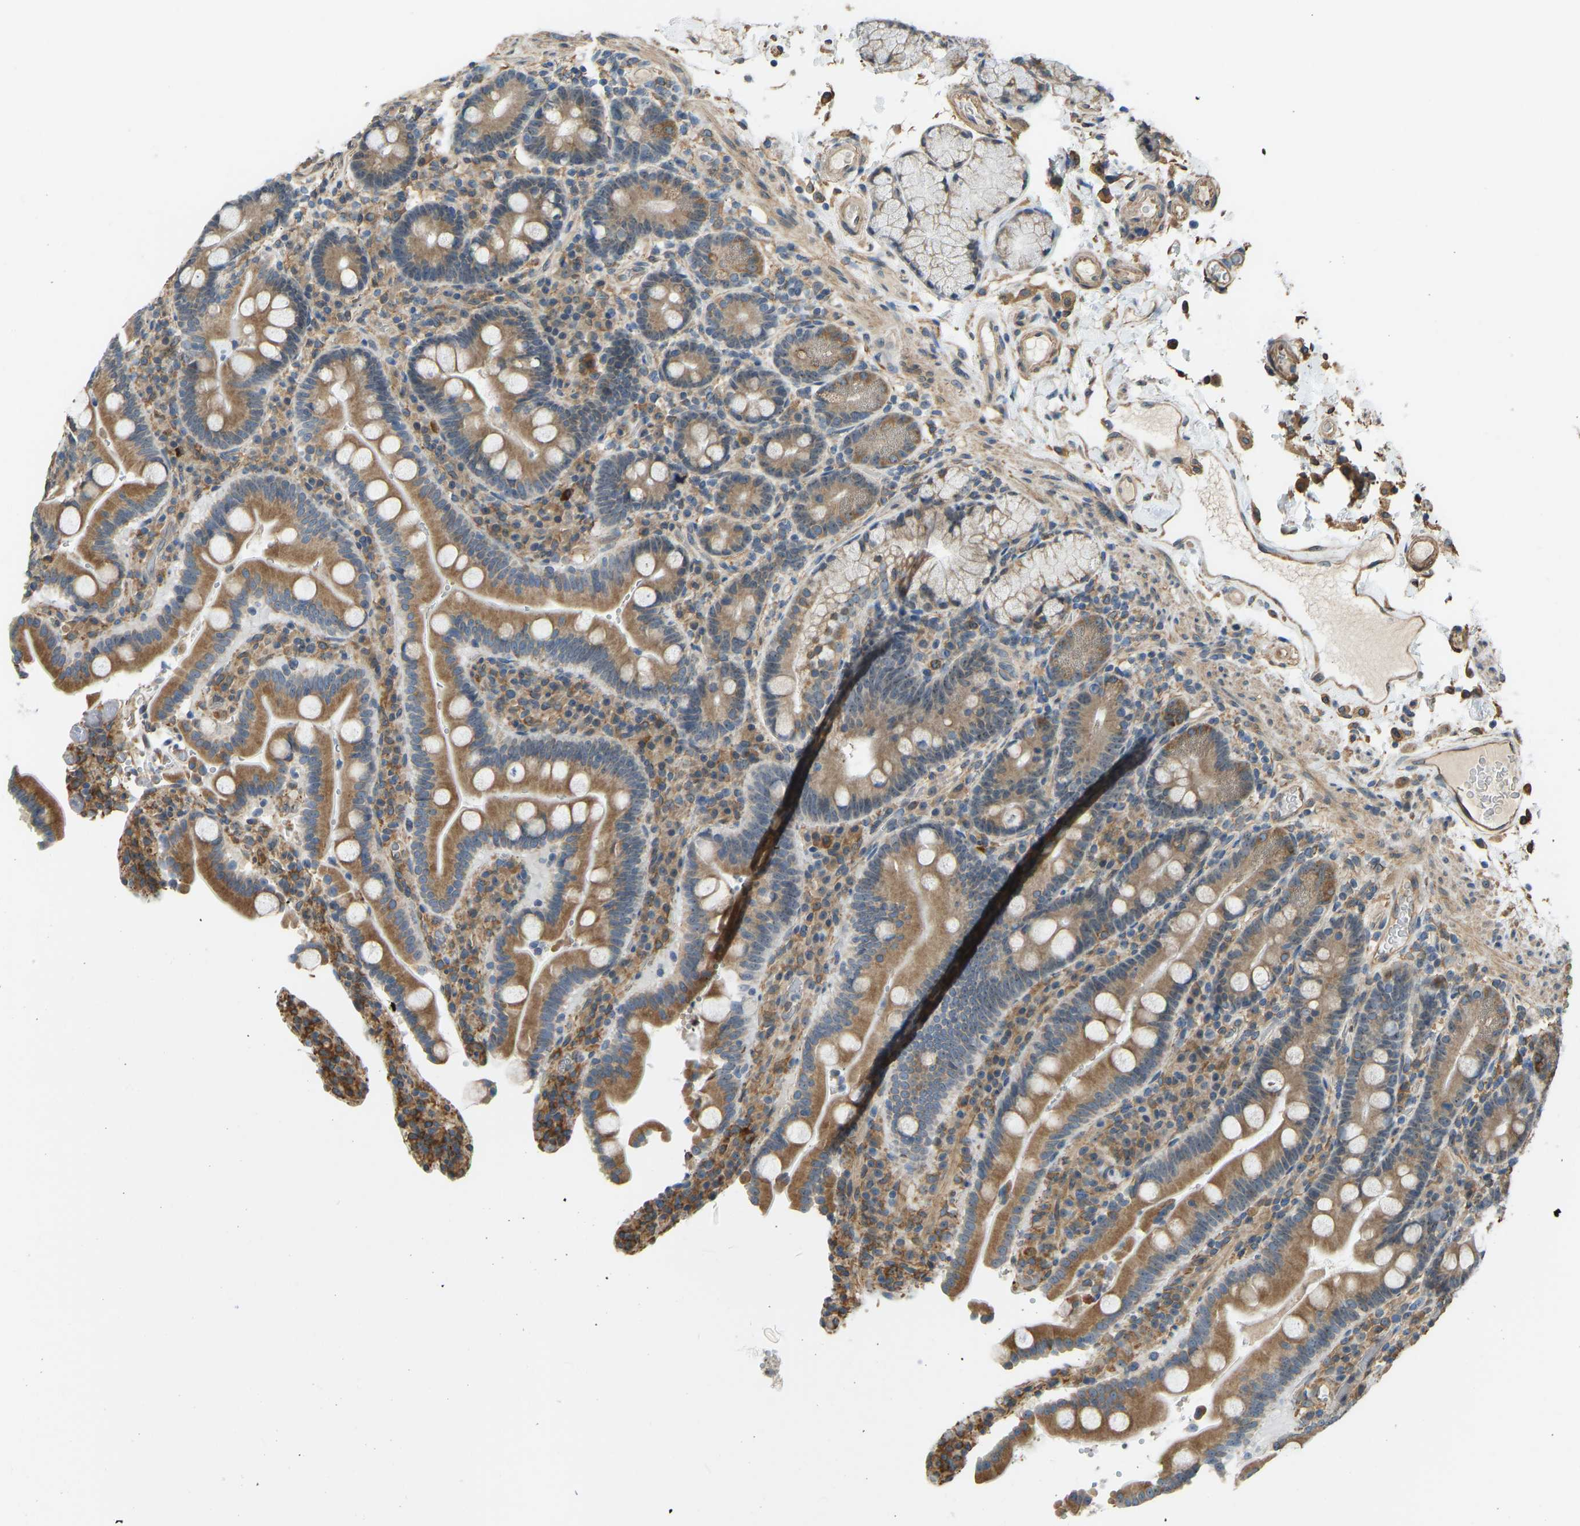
{"staining": {"intensity": "moderate", "quantity": ">75%", "location": "cytoplasmic/membranous"}, "tissue": "duodenum", "cell_type": "Glandular cells", "image_type": "normal", "snomed": [{"axis": "morphology", "description": "Normal tissue, NOS"}, {"axis": "topography", "description": "Small intestine, NOS"}], "caption": "Duodenum was stained to show a protein in brown. There is medium levels of moderate cytoplasmic/membranous staining in approximately >75% of glandular cells. (IHC, brightfield microscopy, high magnification).", "gene": "OS9", "patient": {"sex": "female", "age": 71}}